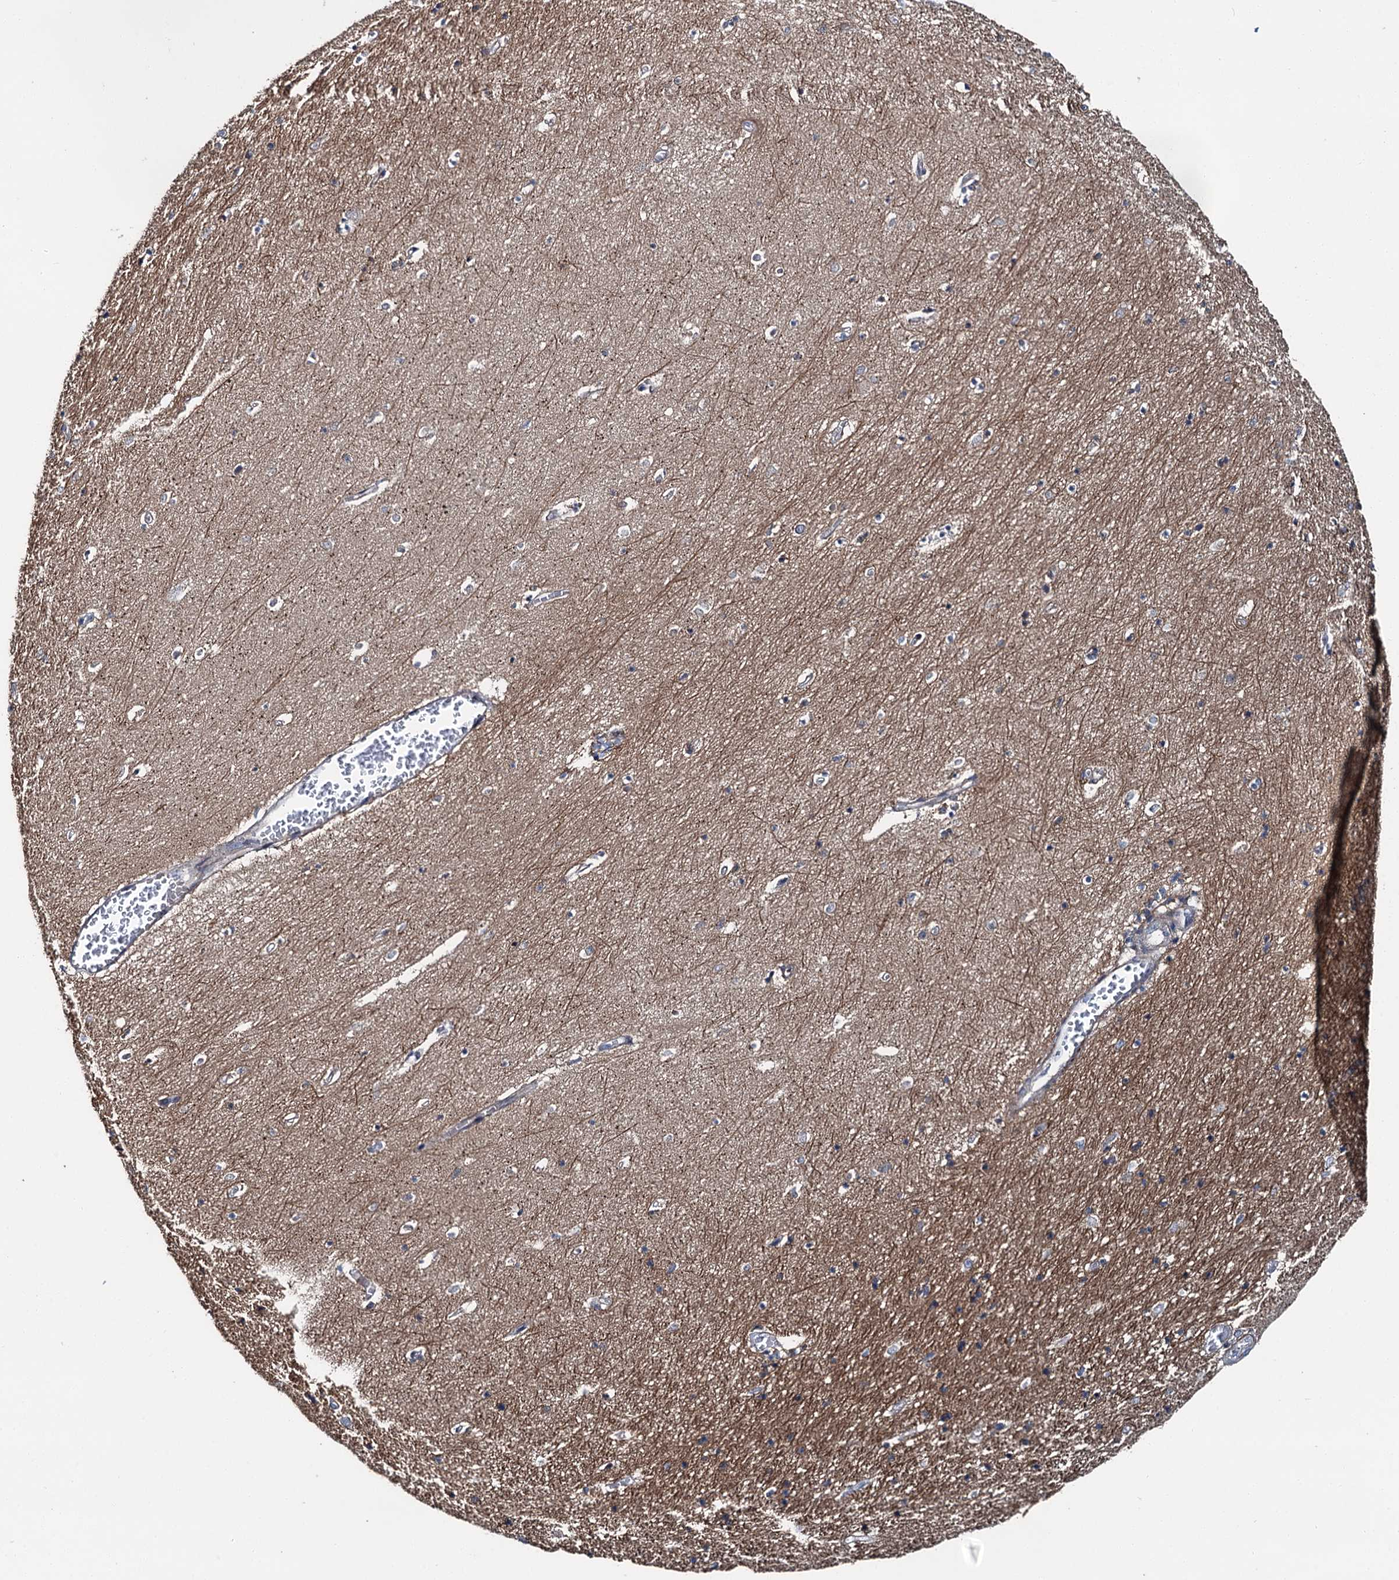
{"staining": {"intensity": "weak", "quantity": "<25%", "location": "cytoplasmic/membranous"}, "tissue": "hippocampus", "cell_type": "Glial cells", "image_type": "normal", "snomed": [{"axis": "morphology", "description": "Normal tissue, NOS"}, {"axis": "topography", "description": "Hippocampus"}], "caption": "Immunohistochemistry (IHC) of unremarkable human hippocampus demonstrates no staining in glial cells.", "gene": "SLC22A25", "patient": {"sex": "female", "age": 64}}